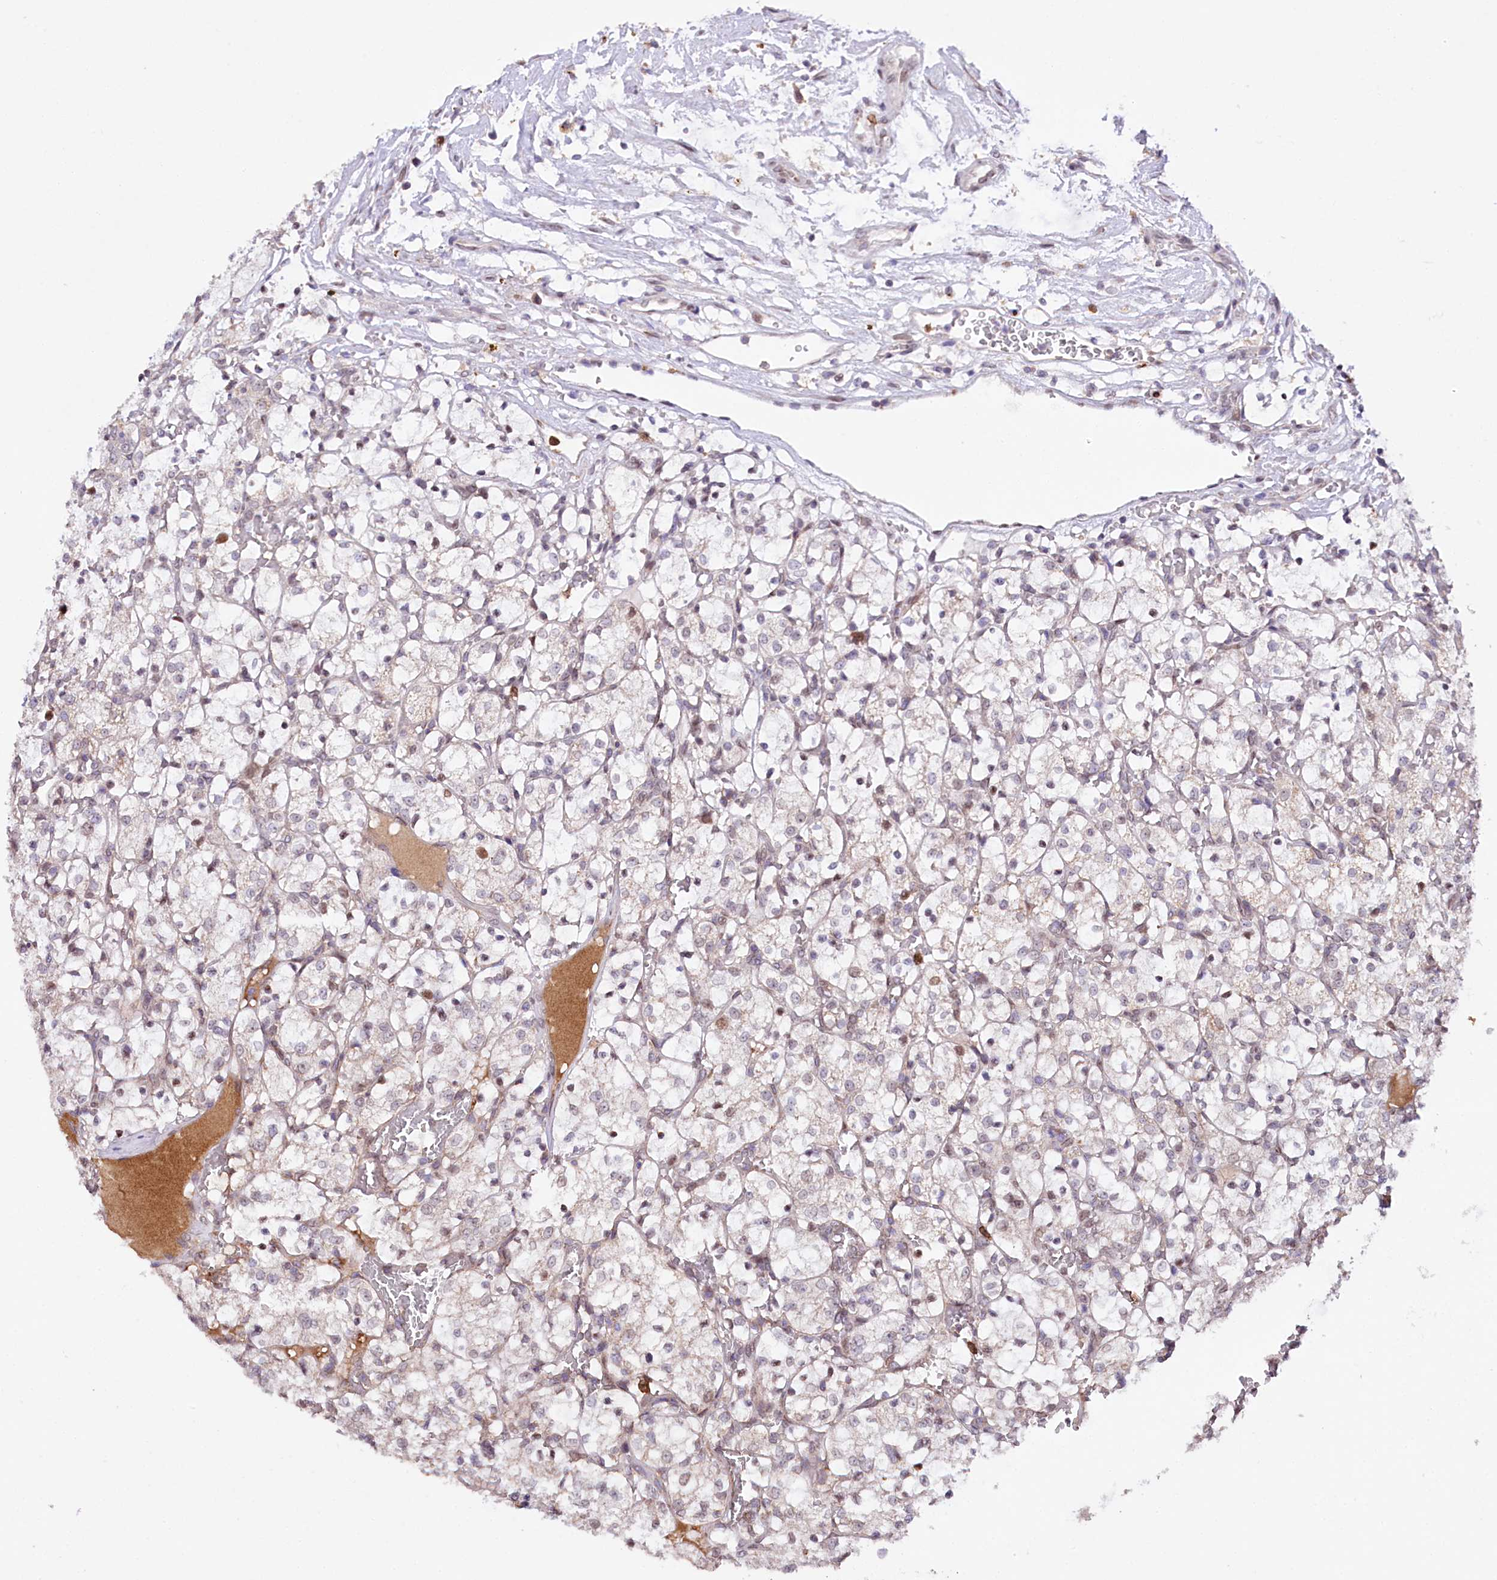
{"staining": {"intensity": "moderate", "quantity": "<25%", "location": "nuclear"}, "tissue": "renal cancer", "cell_type": "Tumor cells", "image_type": "cancer", "snomed": [{"axis": "morphology", "description": "Adenocarcinoma, NOS"}, {"axis": "topography", "description": "Kidney"}], "caption": "An immunohistochemistry (IHC) image of tumor tissue is shown. Protein staining in brown labels moderate nuclear positivity in renal cancer within tumor cells. (brown staining indicates protein expression, while blue staining denotes nuclei).", "gene": "ZNF226", "patient": {"sex": "female", "age": 69}}